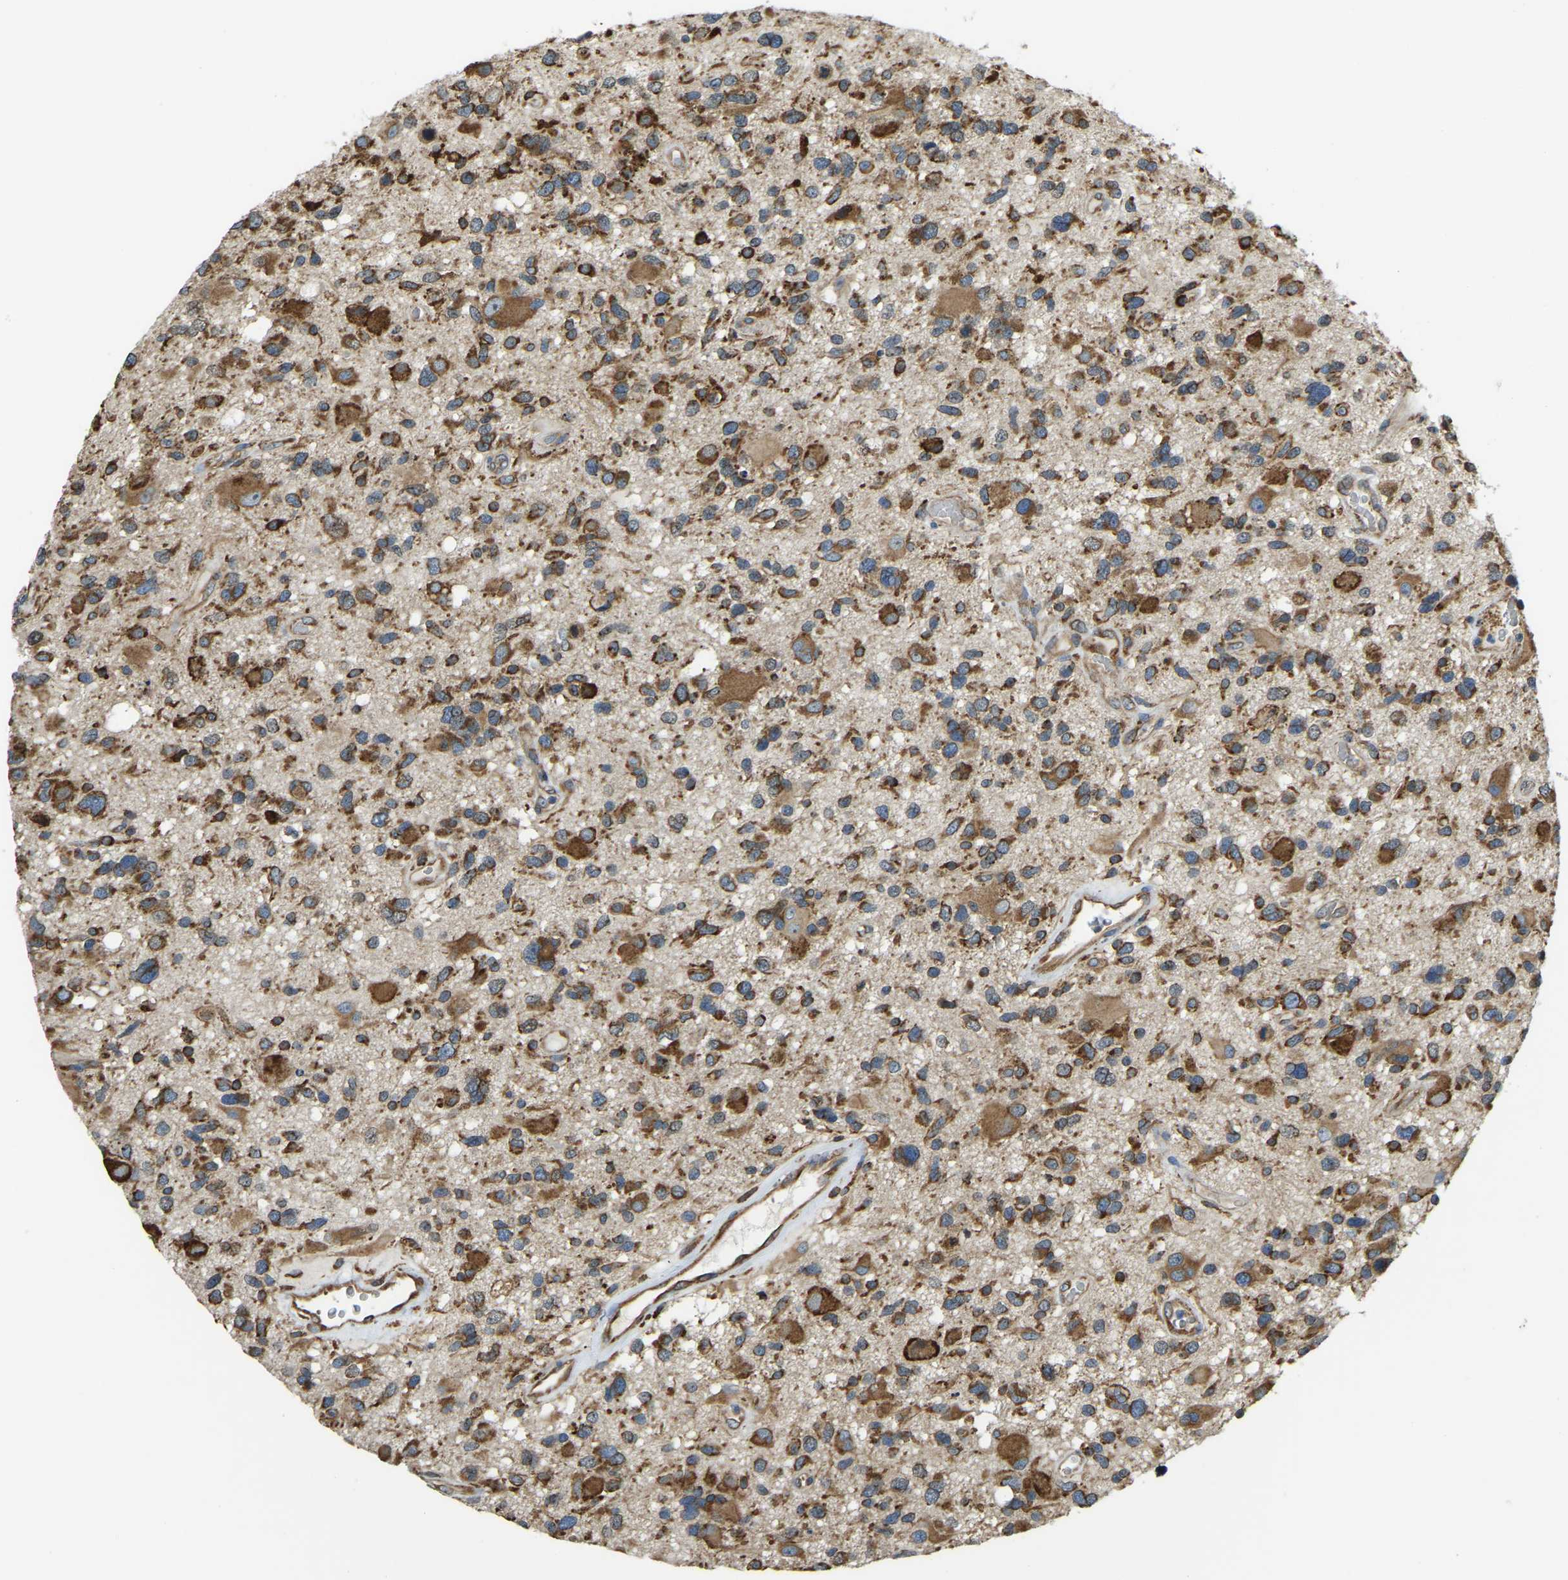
{"staining": {"intensity": "moderate", "quantity": ">75%", "location": "cytoplasmic/membranous"}, "tissue": "glioma", "cell_type": "Tumor cells", "image_type": "cancer", "snomed": [{"axis": "morphology", "description": "Glioma, malignant, High grade"}, {"axis": "topography", "description": "Brain"}], "caption": "DAB immunohistochemical staining of human glioma displays moderate cytoplasmic/membranous protein positivity in approximately >75% of tumor cells.", "gene": "RNF115", "patient": {"sex": "male", "age": 33}}